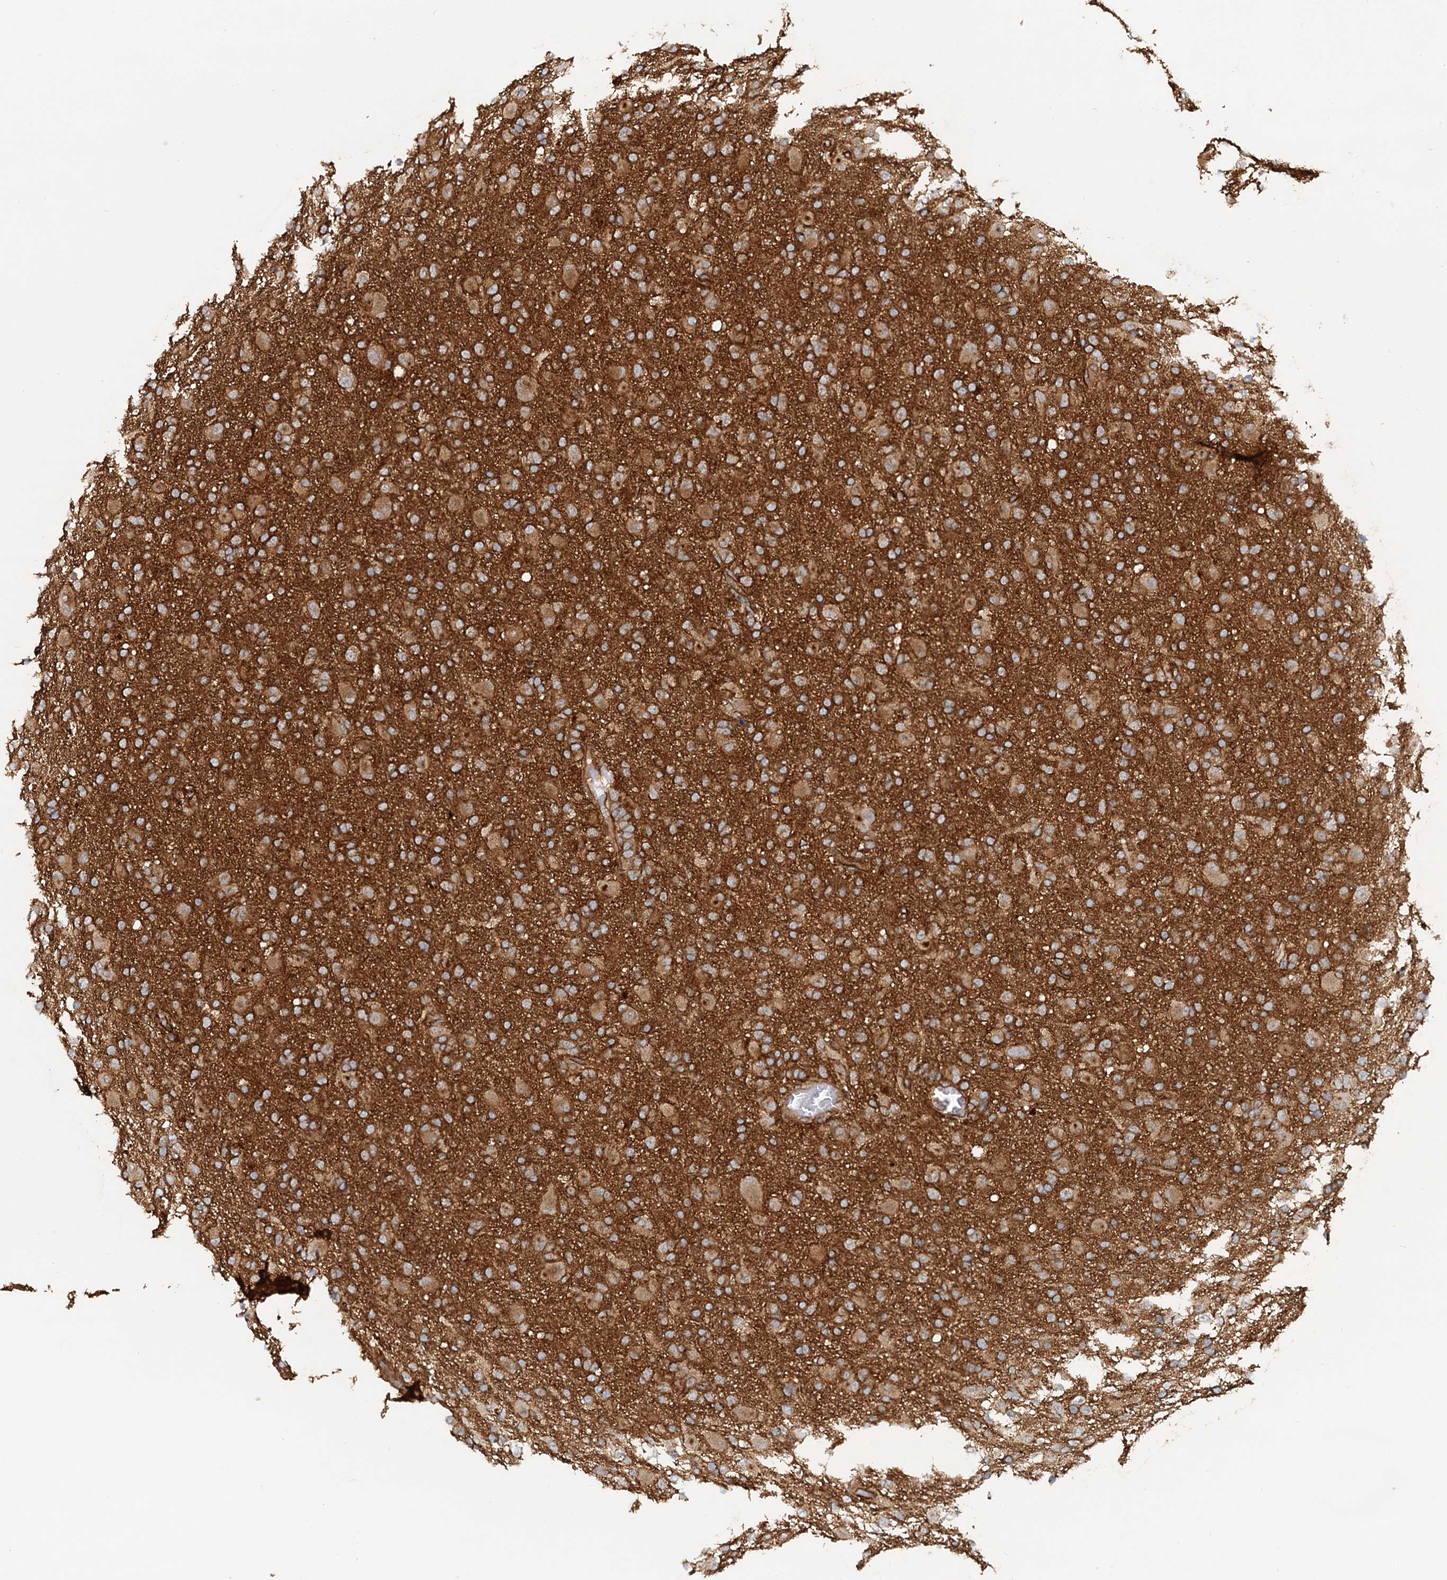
{"staining": {"intensity": "moderate", "quantity": ">75%", "location": "cytoplasmic/membranous,nuclear"}, "tissue": "glioma", "cell_type": "Tumor cells", "image_type": "cancer", "snomed": [{"axis": "morphology", "description": "Glioma, malignant, Low grade"}, {"axis": "topography", "description": "Brain"}], "caption": "Protein analysis of low-grade glioma (malignant) tissue demonstrates moderate cytoplasmic/membranous and nuclear positivity in approximately >75% of tumor cells.", "gene": "NIPAL3", "patient": {"sex": "male", "age": 65}}